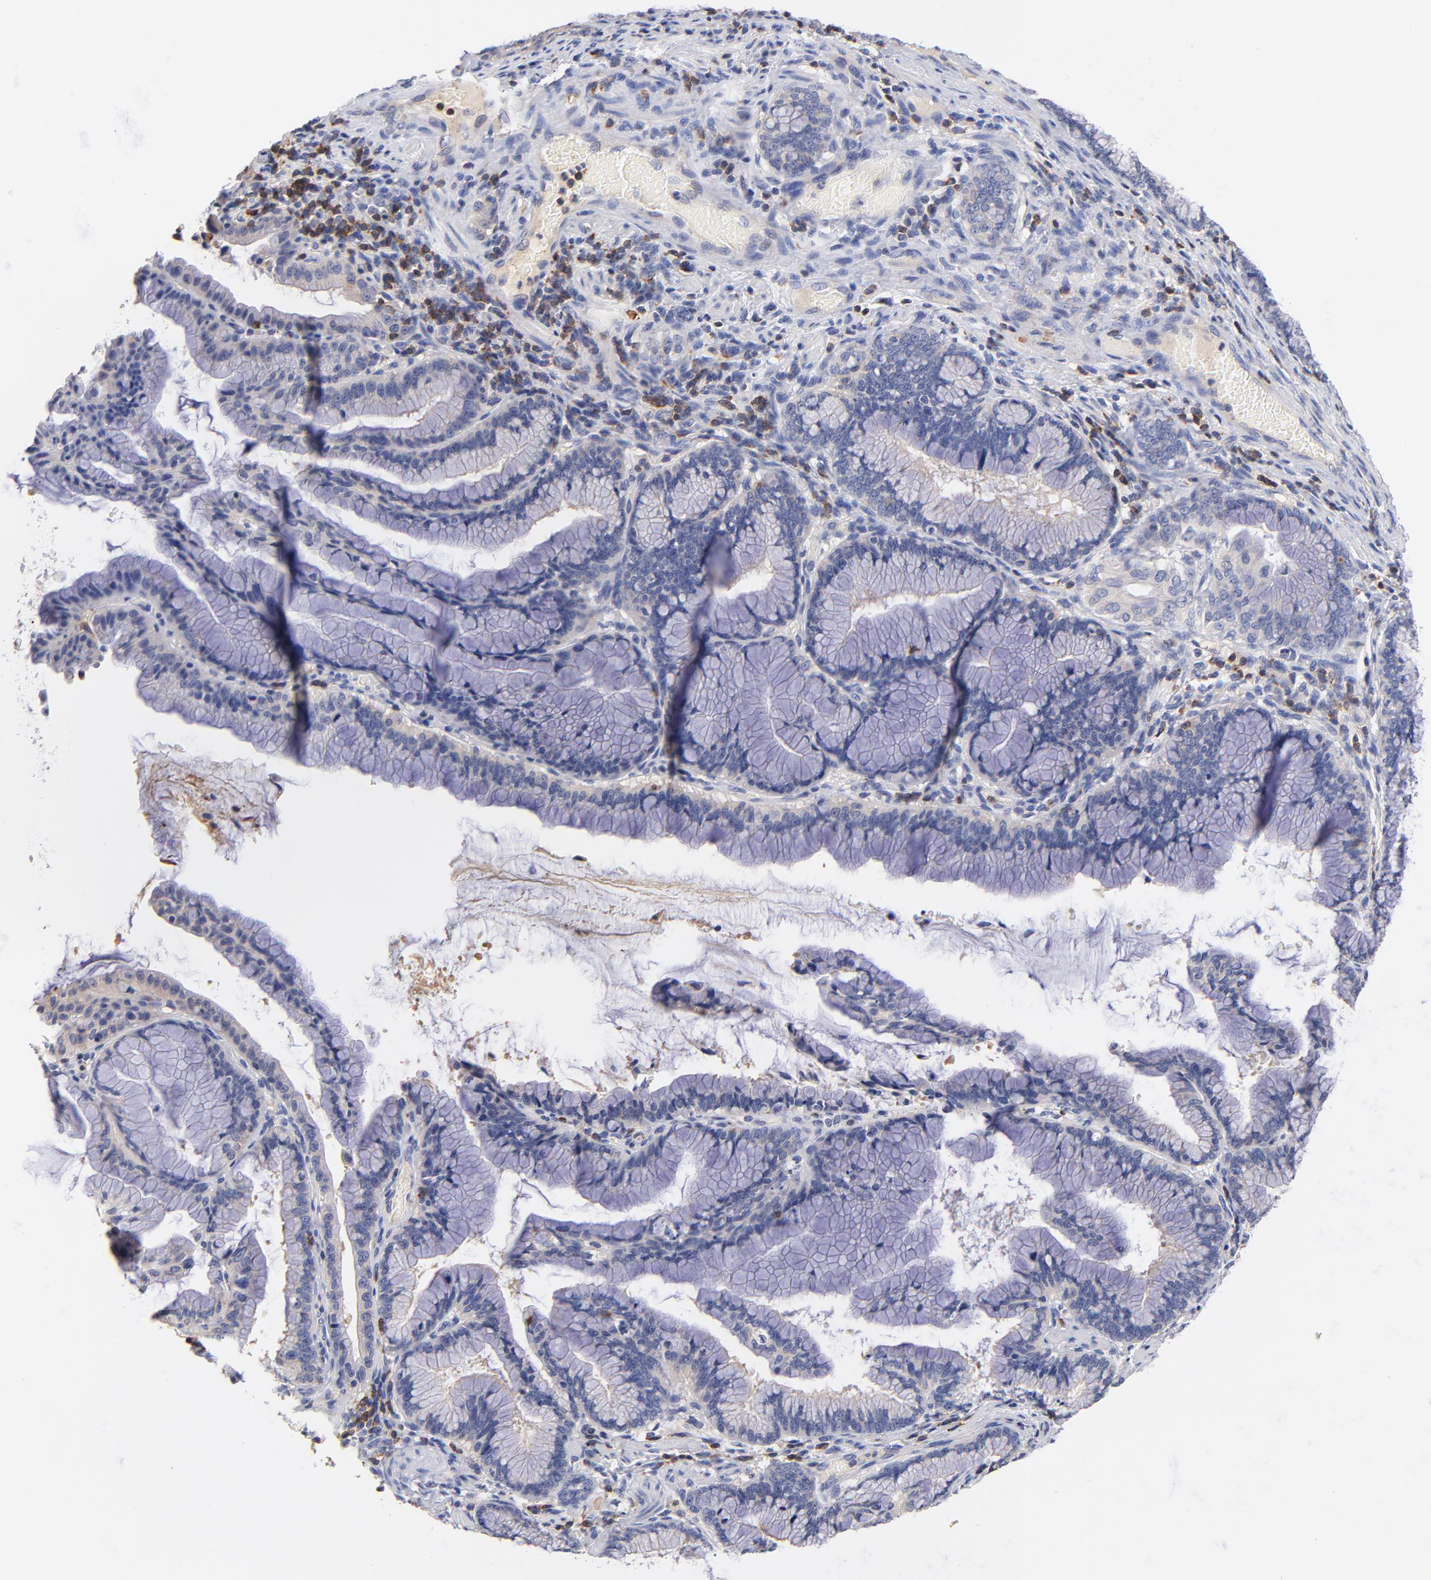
{"staining": {"intensity": "negative", "quantity": "none", "location": "none"}, "tissue": "pancreatic cancer", "cell_type": "Tumor cells", "image_type": "cancer", "snomed": [{"axis": "morphology", "description": "Adenocarcinoma, NOS"}, {"axis": "topography", "description": "Pancreas"}], "caption": "Immunohistochemistry photomicrograph of pancreatic cancer (adenocarcinoma) stained for a protein (brown), which exhibits no positivity in tumor cells.", "gene": "KREMEN2", "patient": {"sex": "female", "age": 64}}